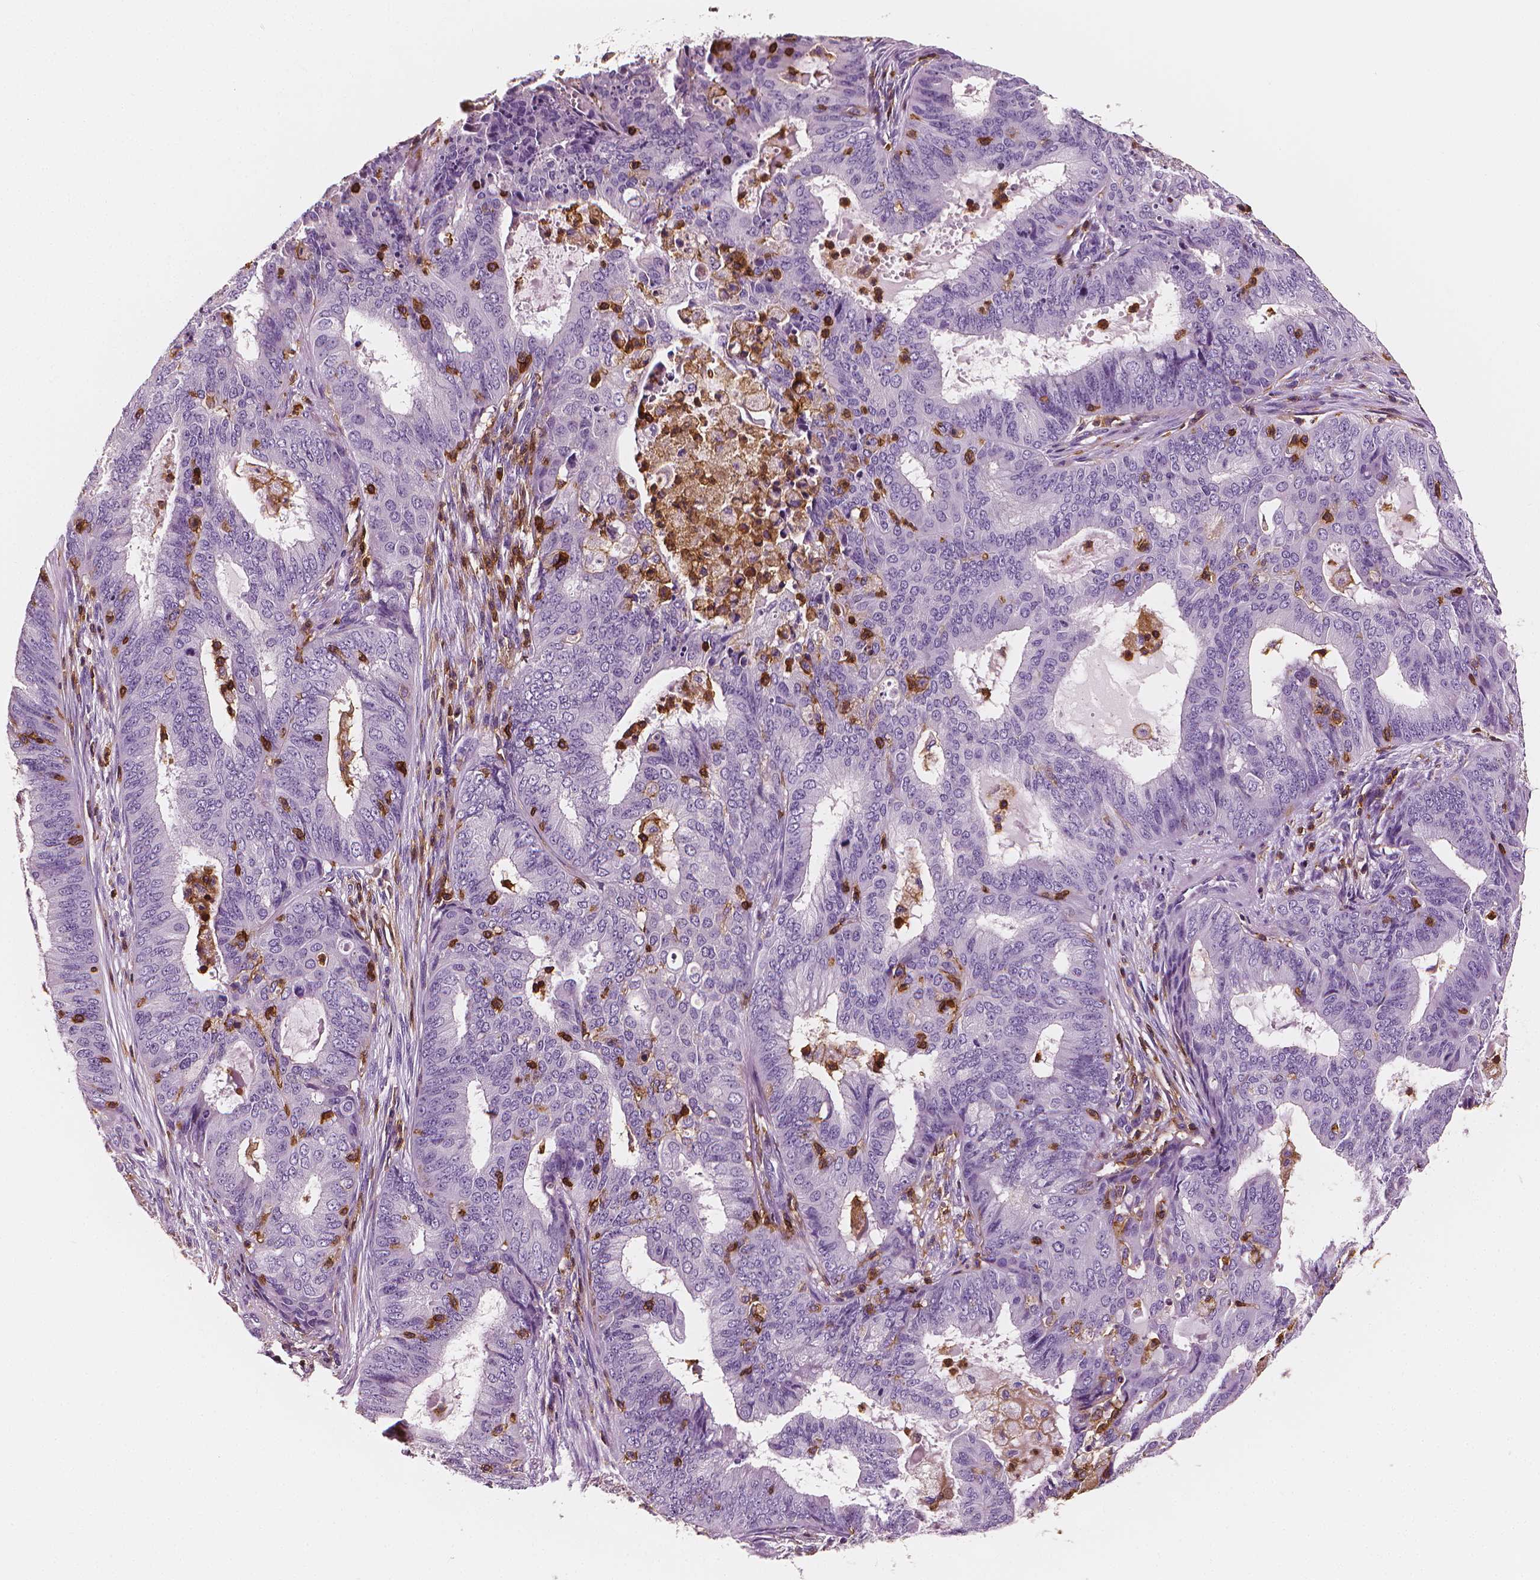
{"staining": {"intensity": "negative", "quantity": "none", "location": "none"}, "tissue": "endometrial cancer", "cell_type": "Tumor cells", "image_type": "cancer", "snomed": [{"axis": "morphology", "description": "Adenocarcinoma, NOS"}, {"axis": "topography", "description": "Endometrium"}], "caption": "Human endometrial cancer (adenocarcinoma) stained for a protein using immunohistochemistry demonstrates no expression in tumor cells.", "gene": "PTPRC", "patient": {"sex": "female", "age": 62}}